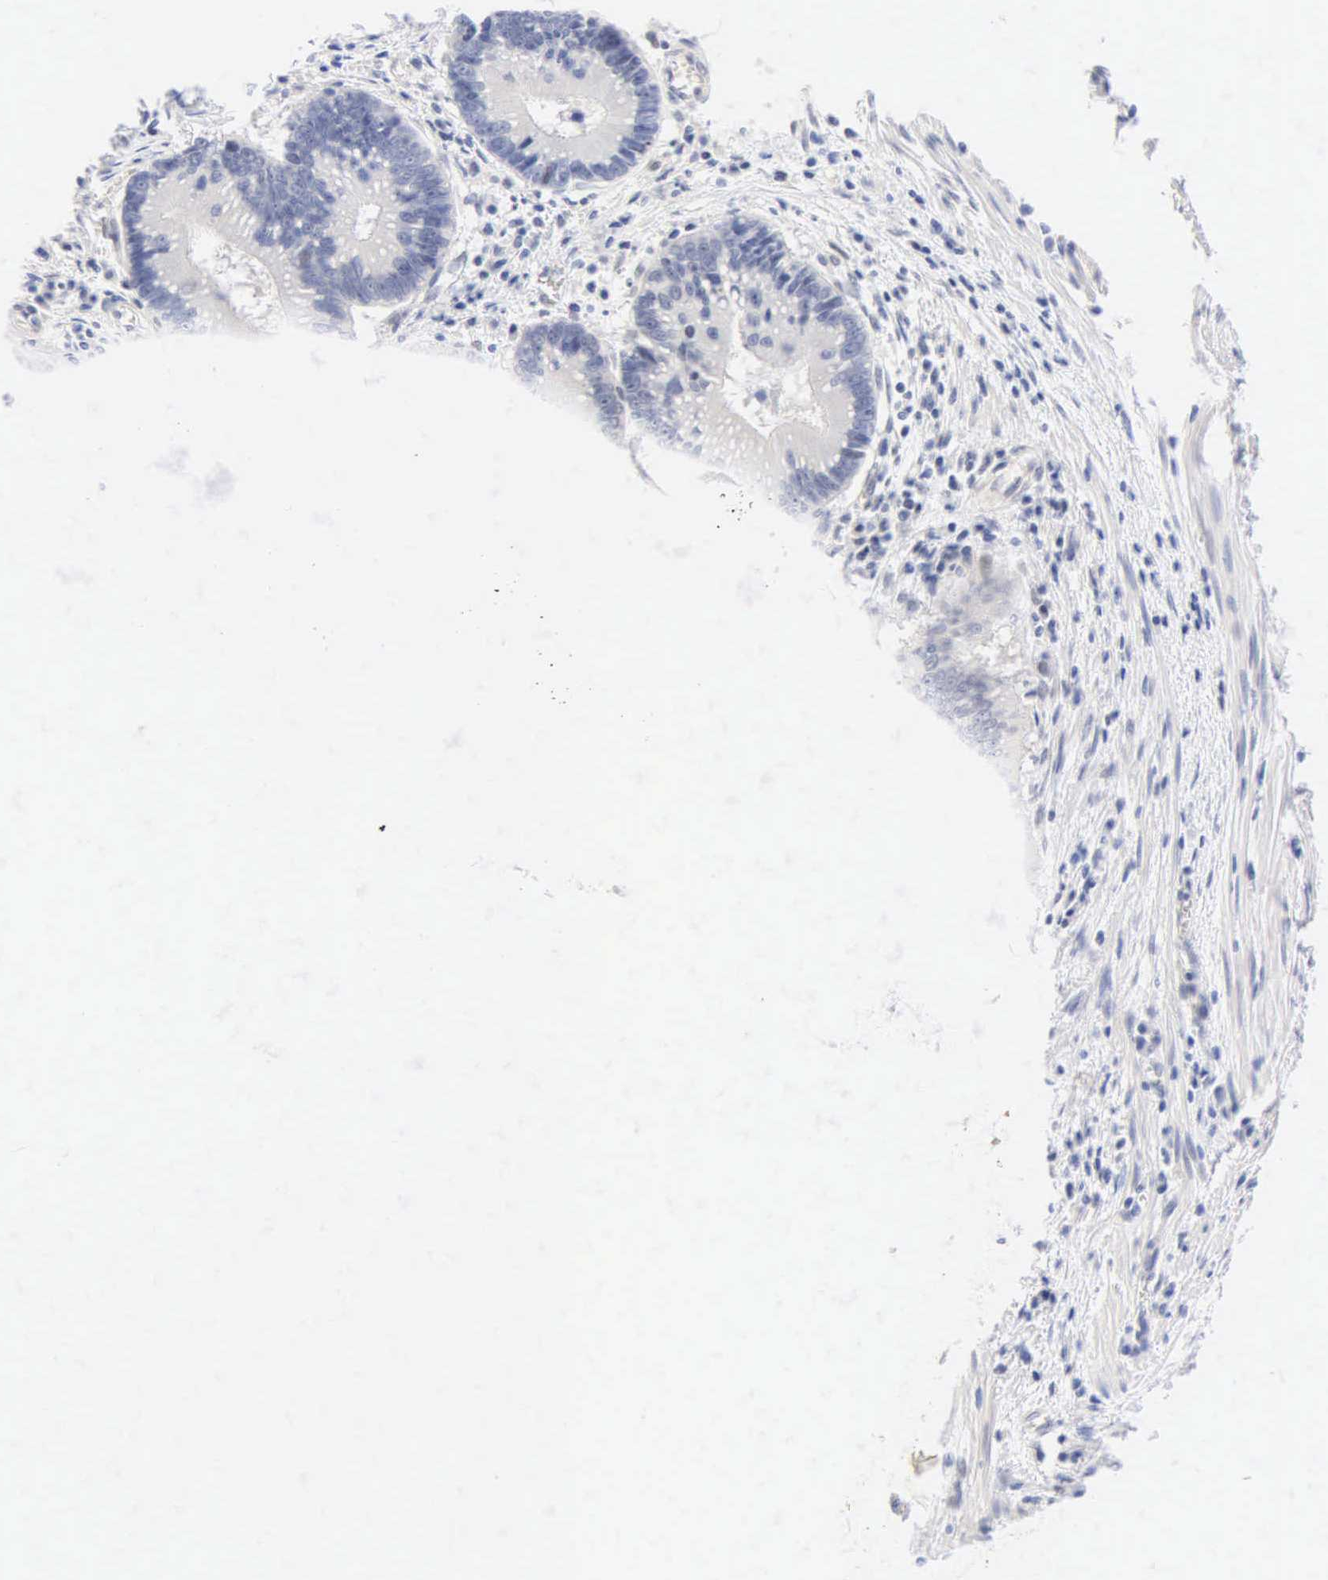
{"staining": {"intensity": "weak", "quantity": "<25%", "location": "nuclear"}, "tissue": "colorectal cancer", "cell_type": "Tumor cells", "image_type": "cancer", "snomed": [{"axis": "morphology", "description": "Adenocarcinoma, NOS"}, {"axis": "topography", "description": "Rectum"}], "caption": "Tumor cells show no significant protein positivity in colorectal adenocarcinoma.", "gene": "PGR", "patient": {"sex": "female", "age": 81}}